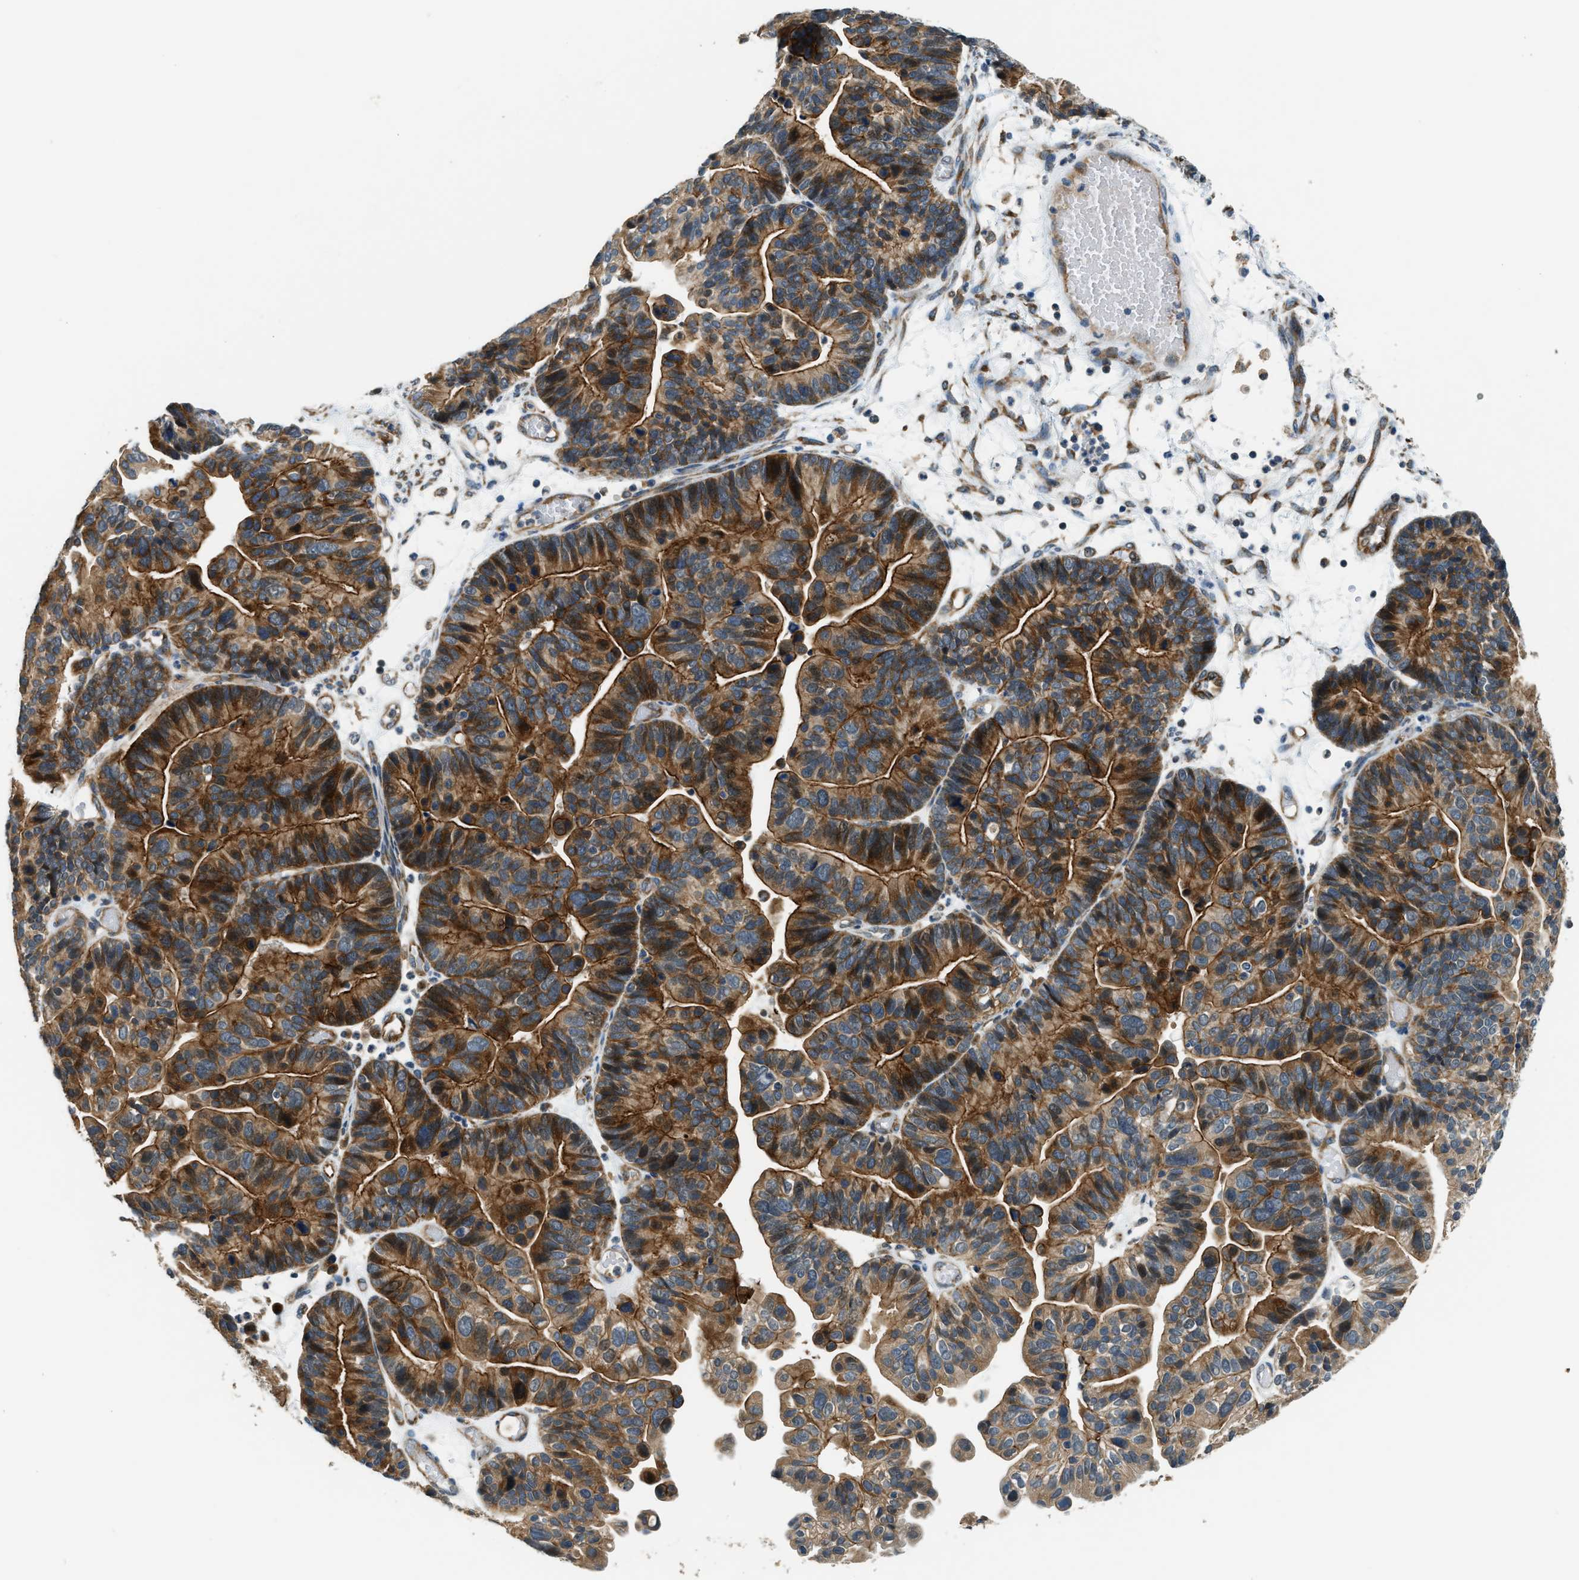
{"staining": {"intensity": "strong", "quantity": ">75%", "location": "cytoplasmic/membranous"}, "tissue": "ovarian cancer", "cell_type": "Tumor cells", "image_type": "cancer", "snomed": [{"axis": "morphology", "description": "Cystadenocarcinoma, serous, NOS"}, {"axis": "topography", "description": "Ovary"}], "caption": "Tumor cells exhibit high levels of strong cytoplasmic/membranous staining in approximately >75% of cells in human serous cystadenocarcinoma (ovarian).", "gene": "ALOX12", "patient": {"sex": "female", "age": 56}}